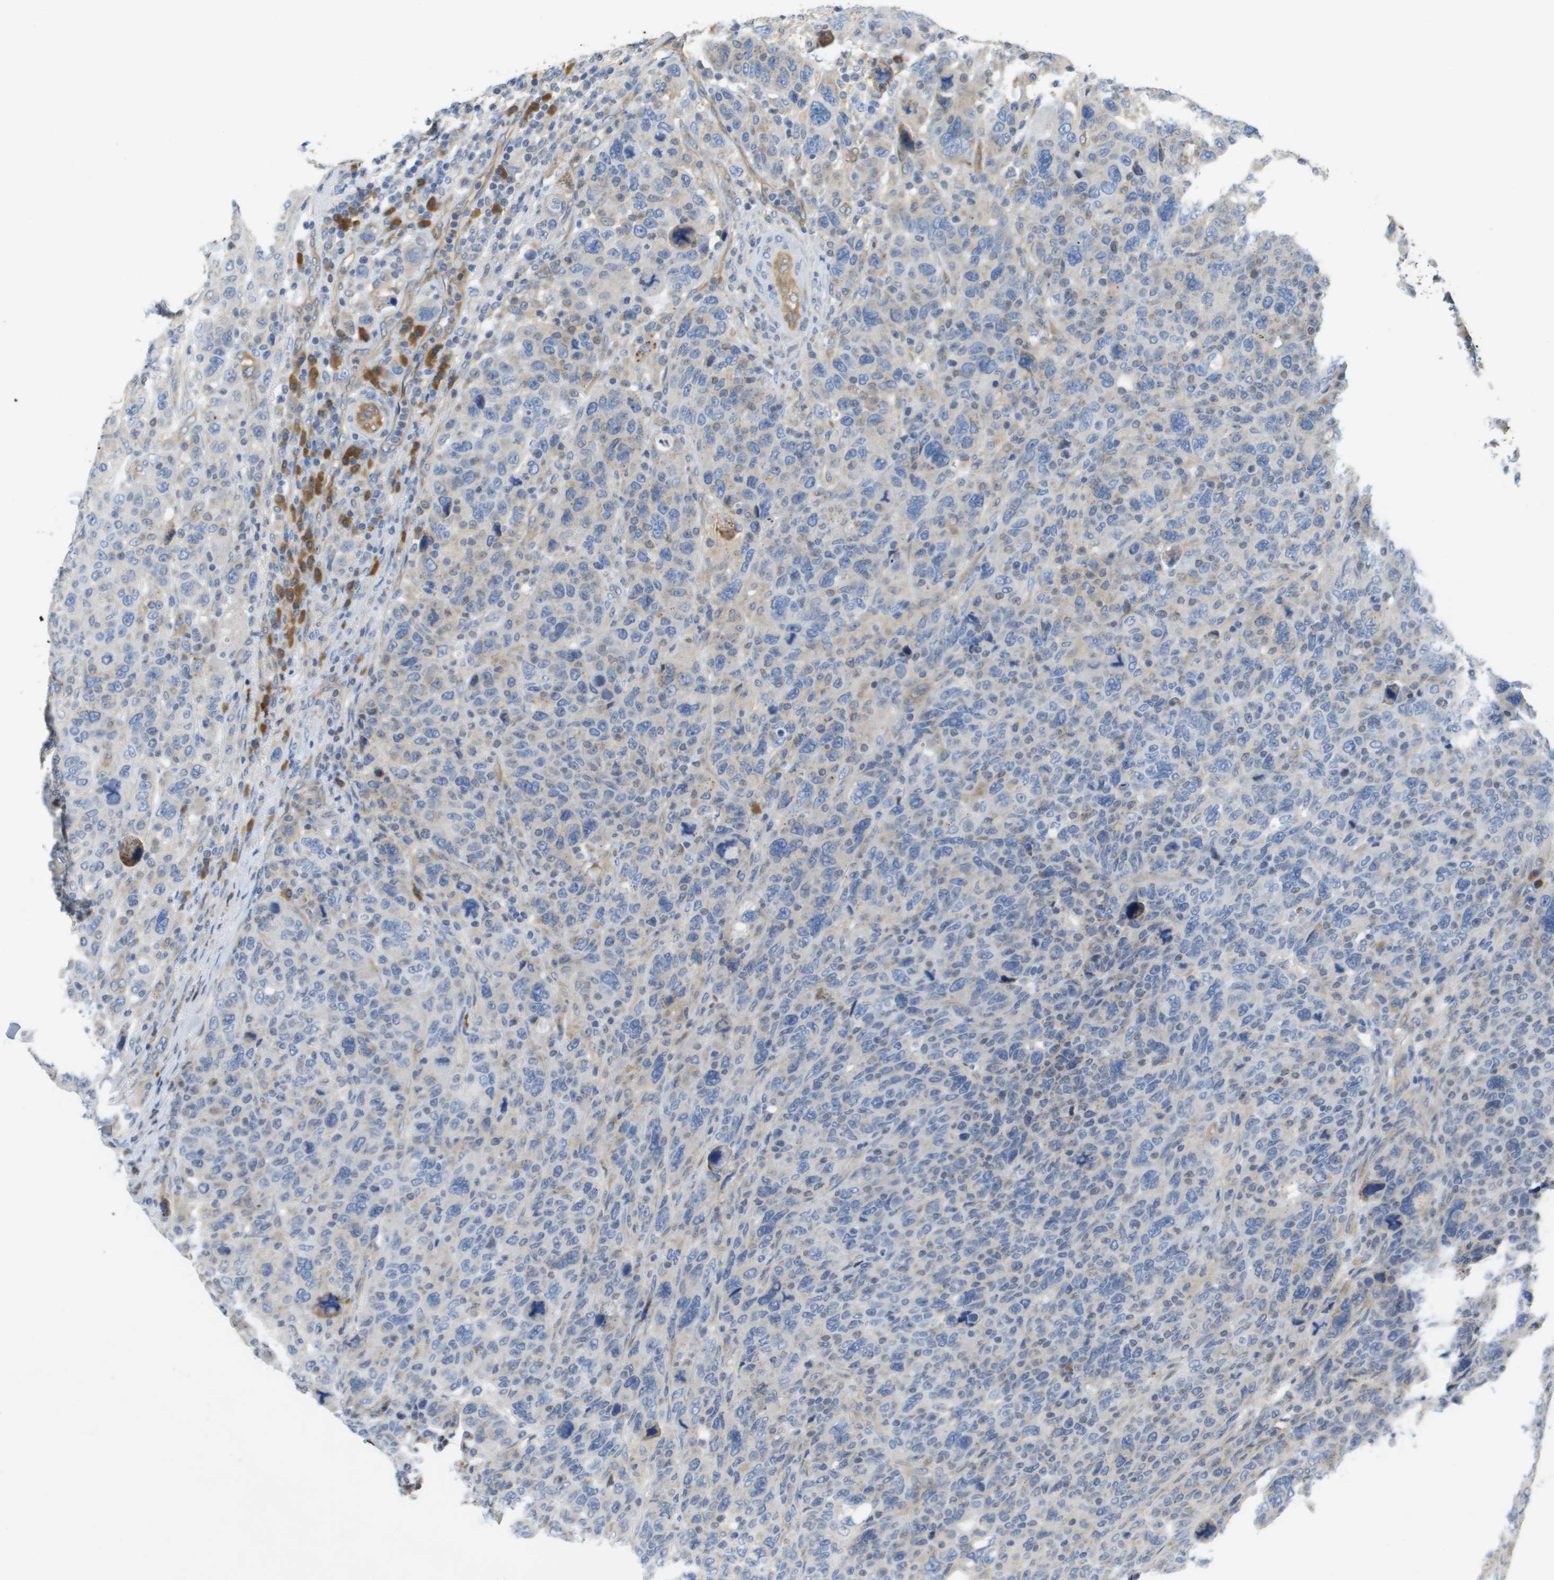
{"staining": {"intensity": "negative", "quantity": "none", "location": "none"}, "tissue": "breast cancer", "cell_type": "Tumor cells", "image_type": "cancer", "snomed": [{"axis": "morphology", "description": "Duct carcinoma"}, {"axis": "topography", "description": "Breast"}], "caption": "Tumor cells are negative for brown protein staining in invasive ductal carcinoma (breast).", "gene": "CASP10", "patient": {"sex": "female", "age": 37}}